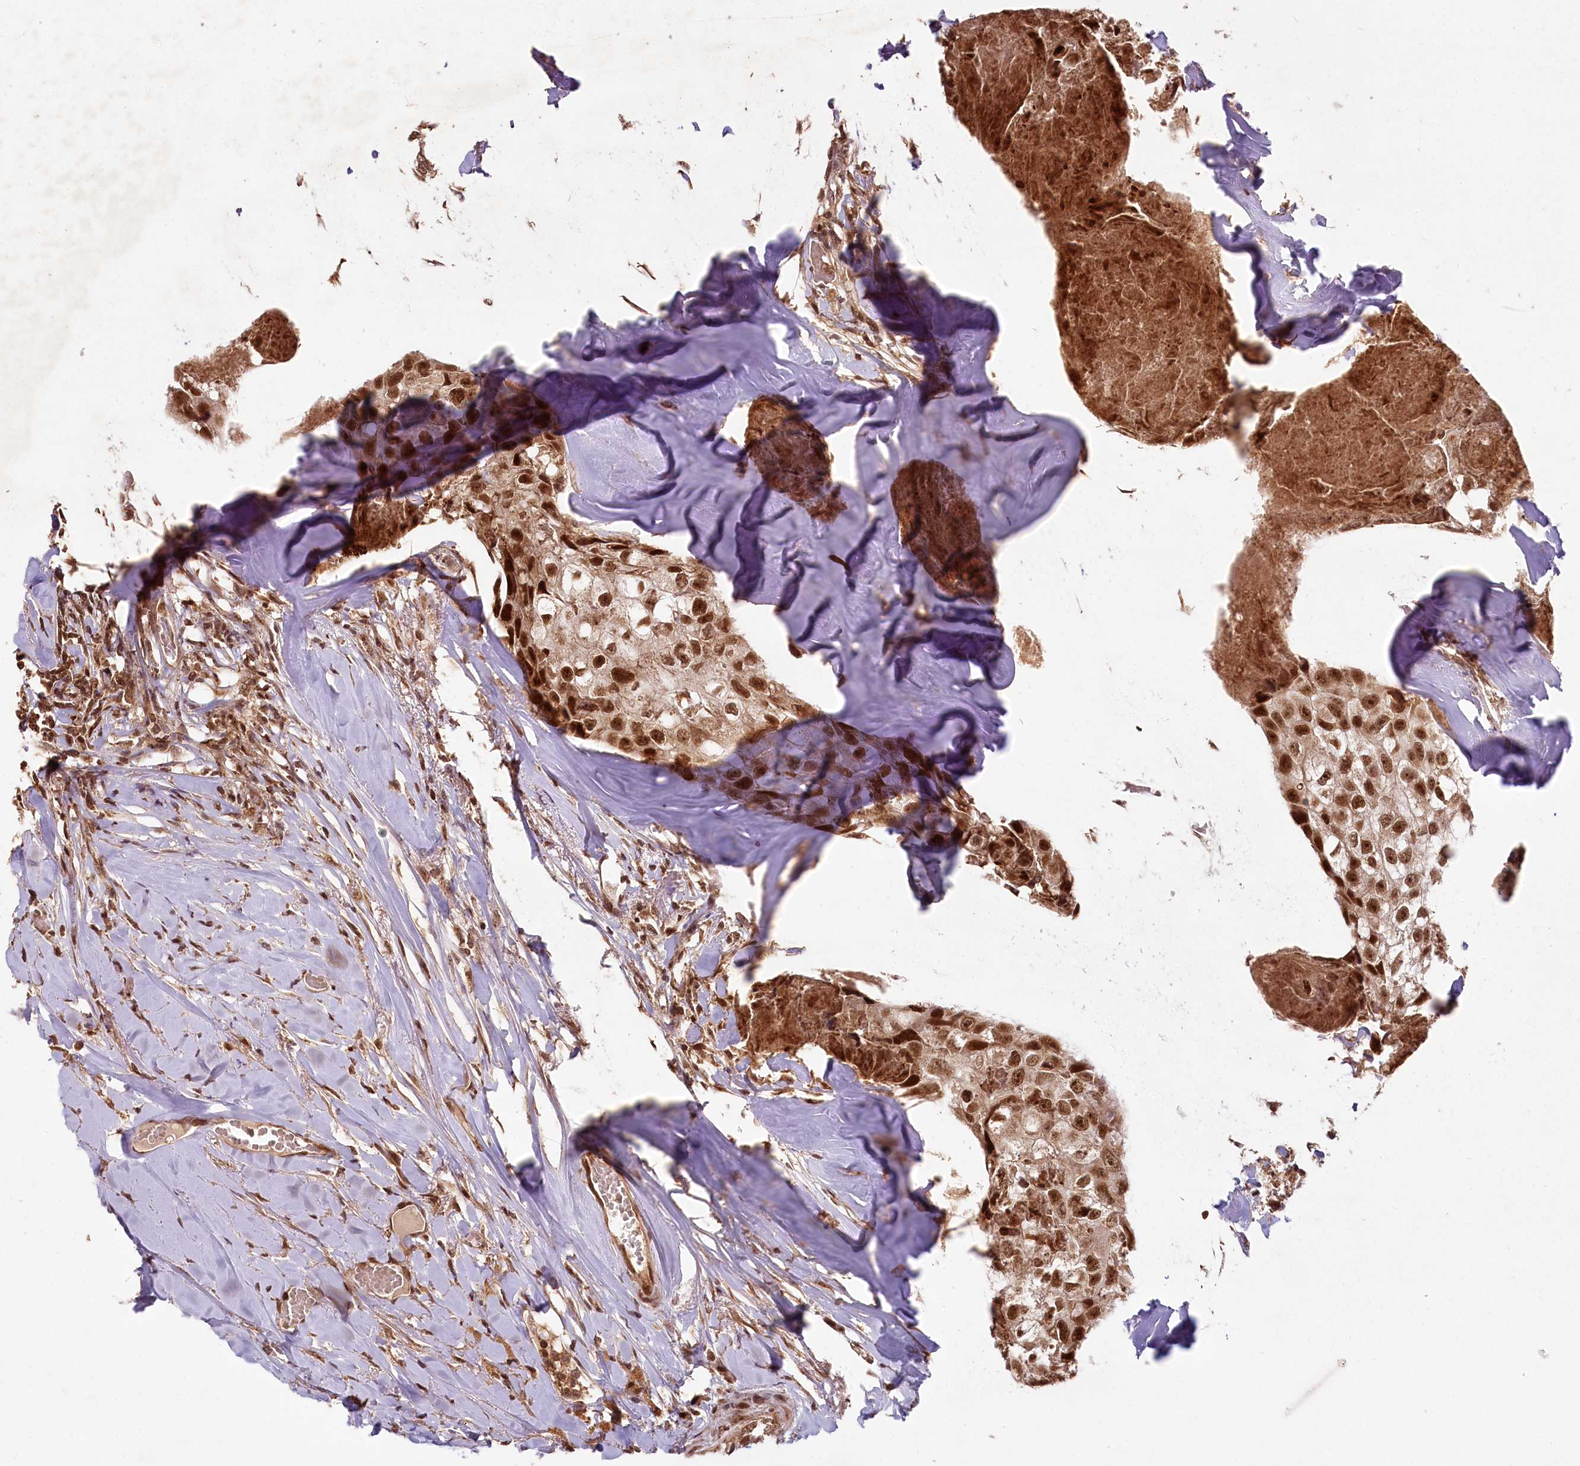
{"staining": {"intensity": "strong", "quantity": ">75%", "location": "cytoplasmic/membranous,nuclear"}, "tissue": "head and neck cancer", "cell_type": "Tumor cells", "image_type": "cancer", "snomed": [{"axis": "morphology", "description": "Adenocarcinoma, NOS"}, {"axis": "morphology", "description": "Adenocarcinoma, metastatic, NOS"}, {"axis": "topography", "description": "Head-Neck"}], "caption": "The image shows staining of head and neck cancer (adenocarcinoma), revealing strong cytoplasmic/membranous and nuclear protein staining (brown color) within tumor cells.", "gene": "MICU1", "patient": {"sex": "male", "age": 75}}